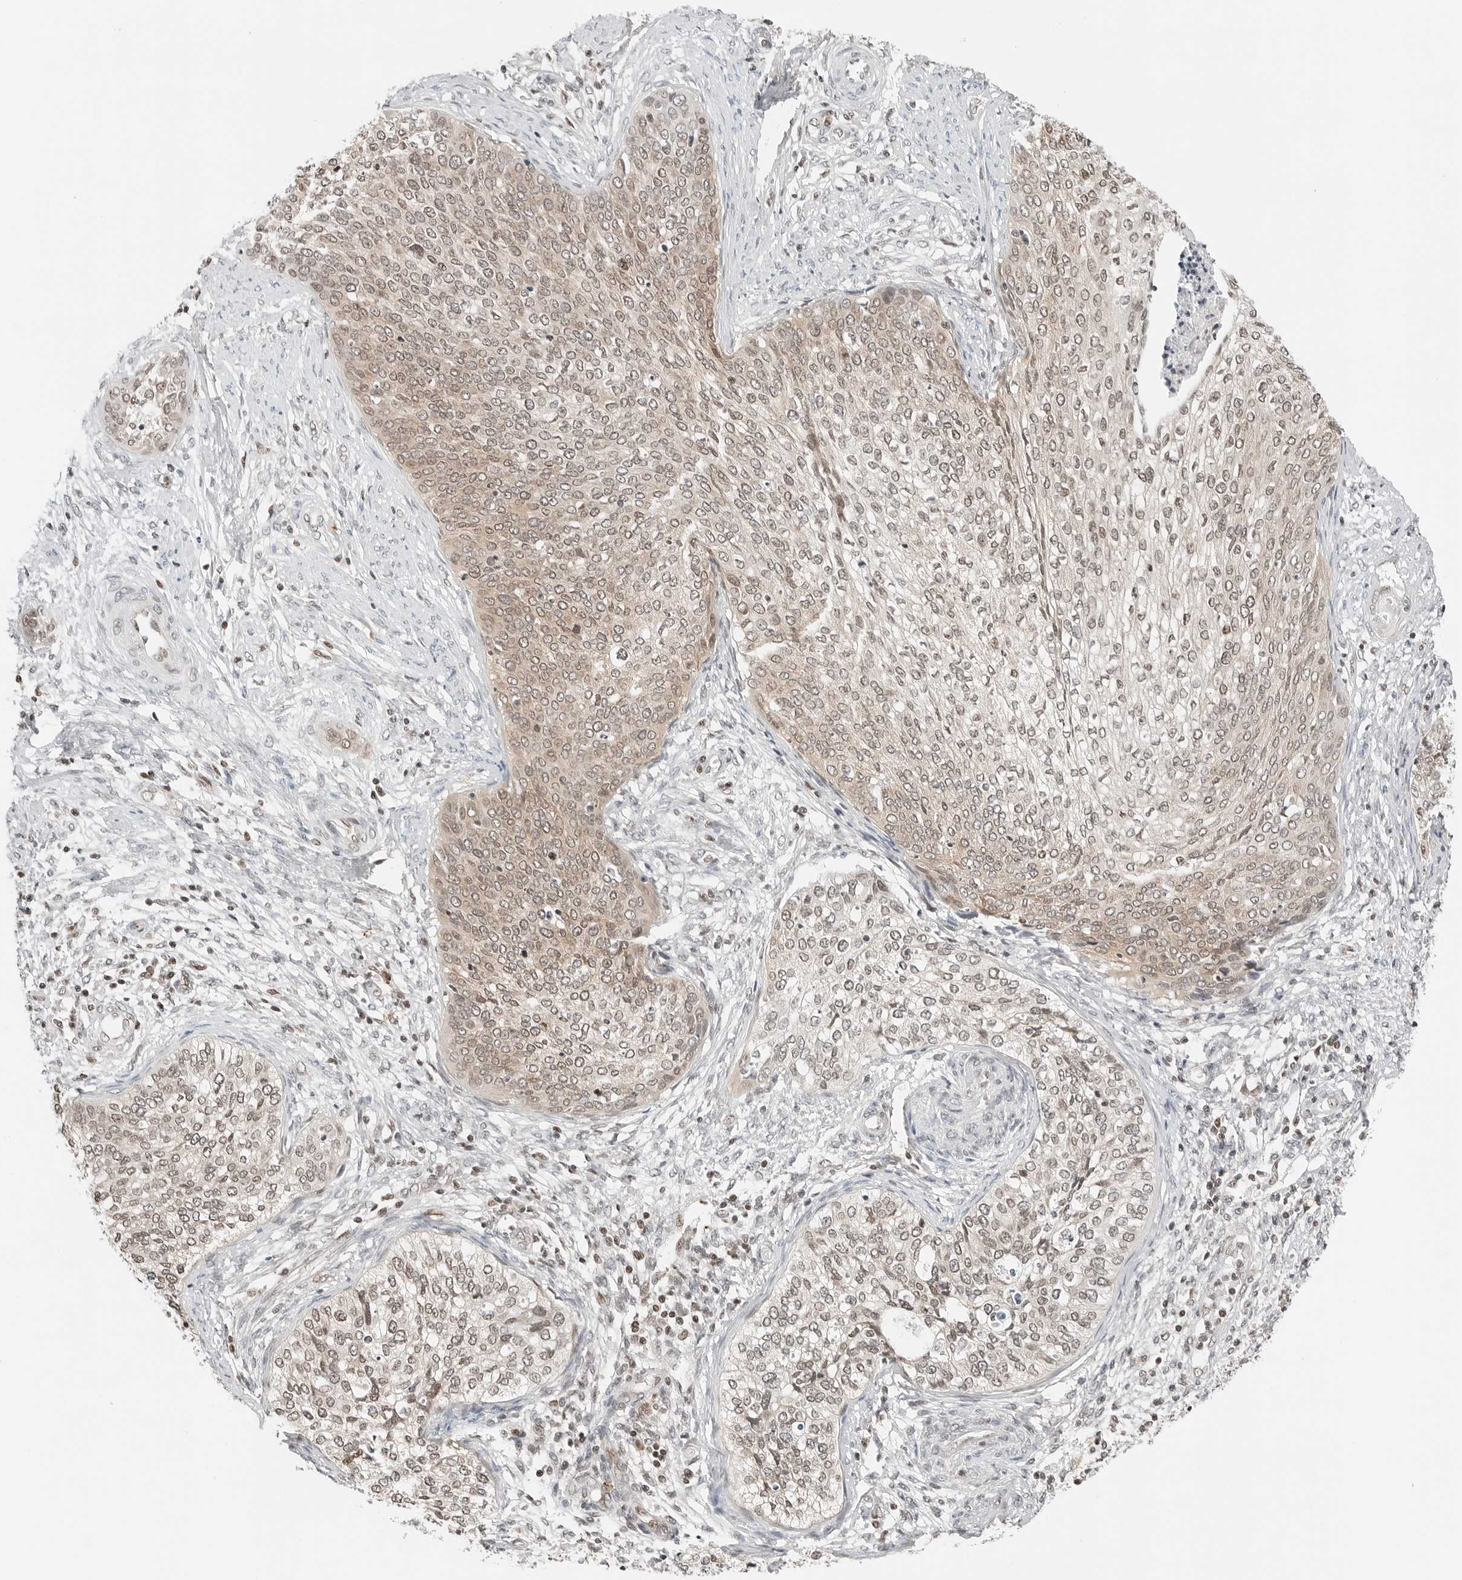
{"staining": {"intensity": "weak", "quantity": ">75%", "location": "nuclear"}, "tissue": "cervical cancer", "cell_type": "Tumor cells", "image_type": "cancer", "snomed": [{"axis": "morphology", "description": "Squamous cell carcinoma, NOS"}, {"axis": "topography", "description": "Cervix"}], "caption": "This histopathology image shows cervical cancer (squamous cell carcinoma) stained with immunohistochemistry (IHC) to label a protein in brown. The nuclear of tumor cells show weak positivity for the protein. Nuclei are counter-stained blue.", "gene": "CRTC2", "patient": {"sex": "female", "age": 37}}